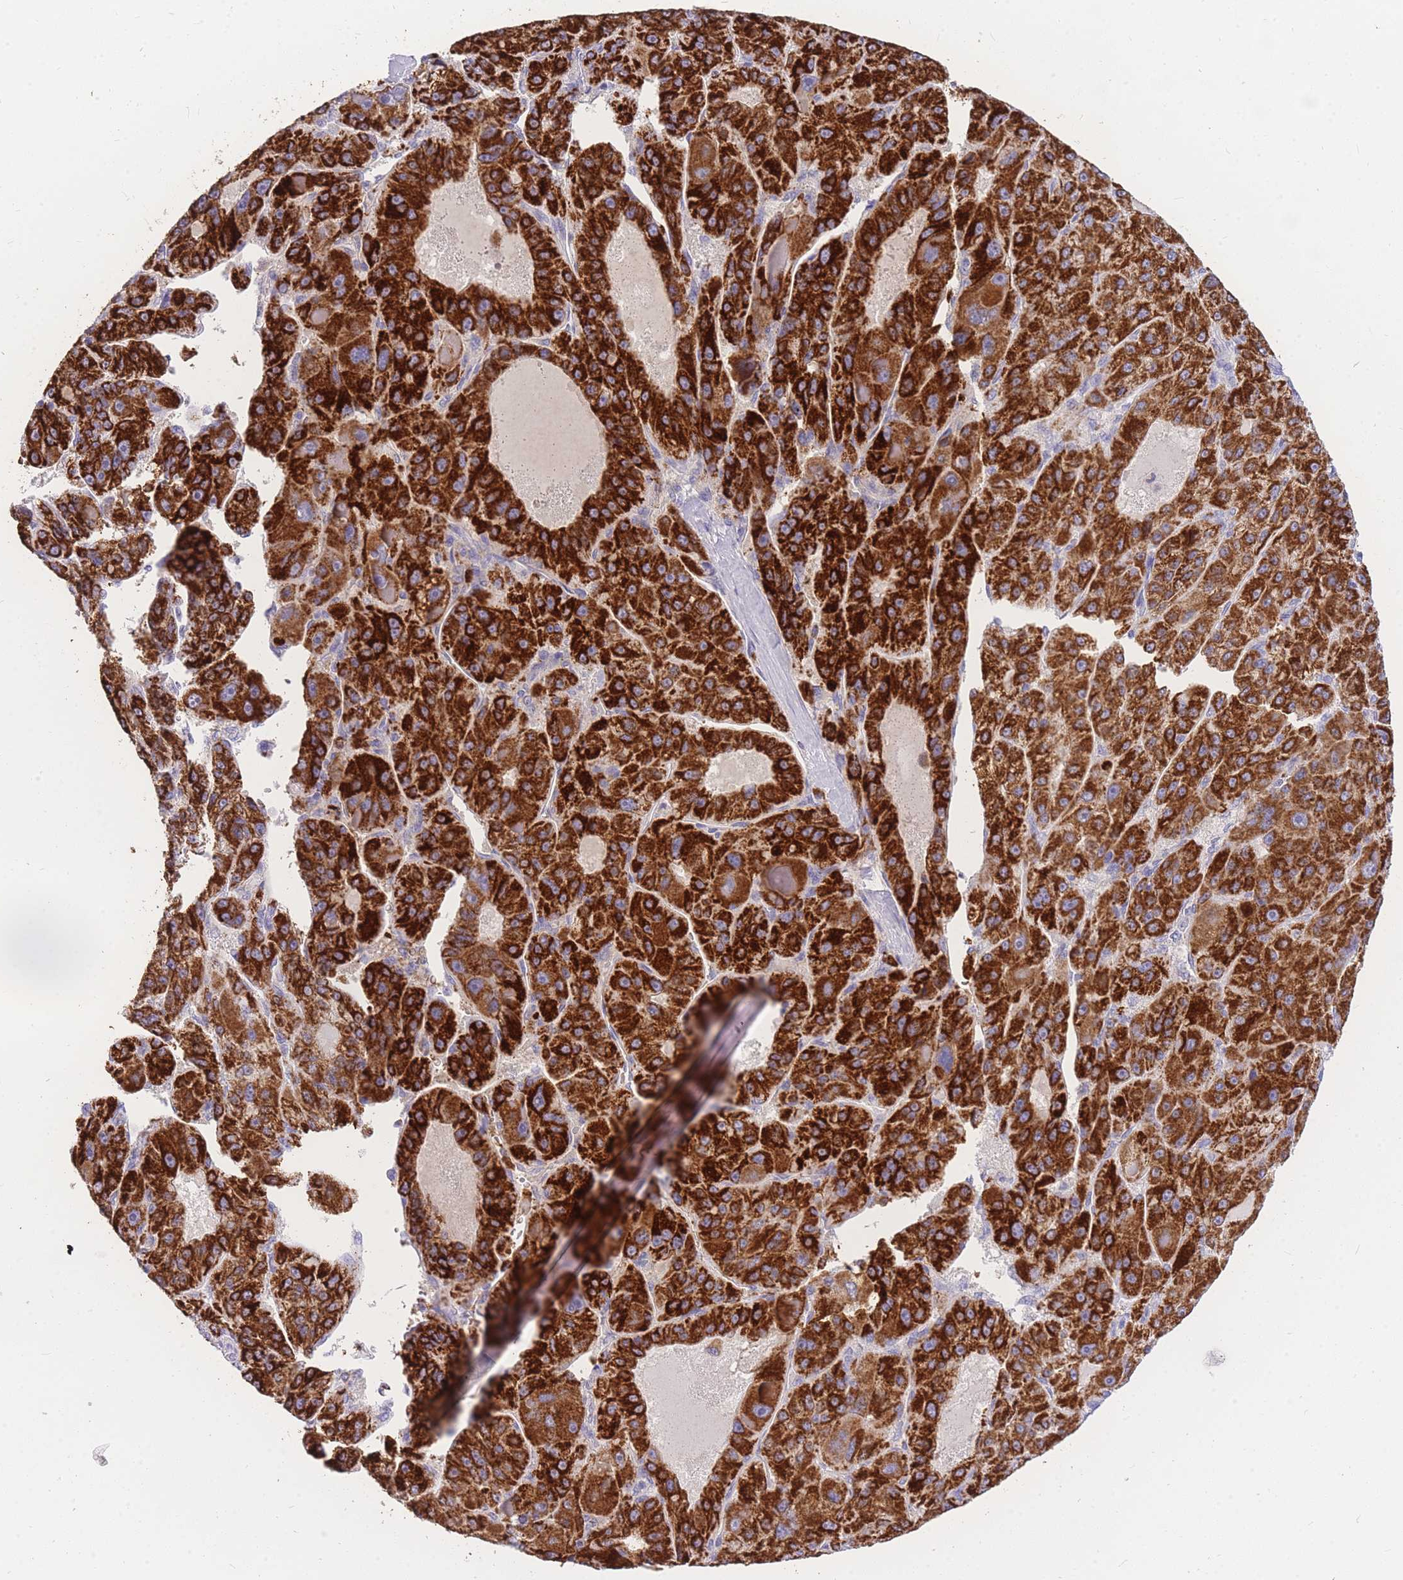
{"staining": {"intensity": "strong", "quantity": ">75%", "location": "cytoplasmic/membranous"}, "tissue": "liver cancer", "cell_type": "Tumor cells", "image_type": "cancer", "snomed": [{"axis": "morphology", "description": "Carcinoma, Hepatocellular, NOS"}, {"axis": "topography", "description": "Liver"}], "caption": "The histopathology image shows immunohistochemical staining of hepatocellular carcinoma (liver). There is strong cytoplasmic/membranous staining is present in about >75% of tumor cells.", "gene": "C2orf88", "patient": {"sex": "male", "age": 76}}